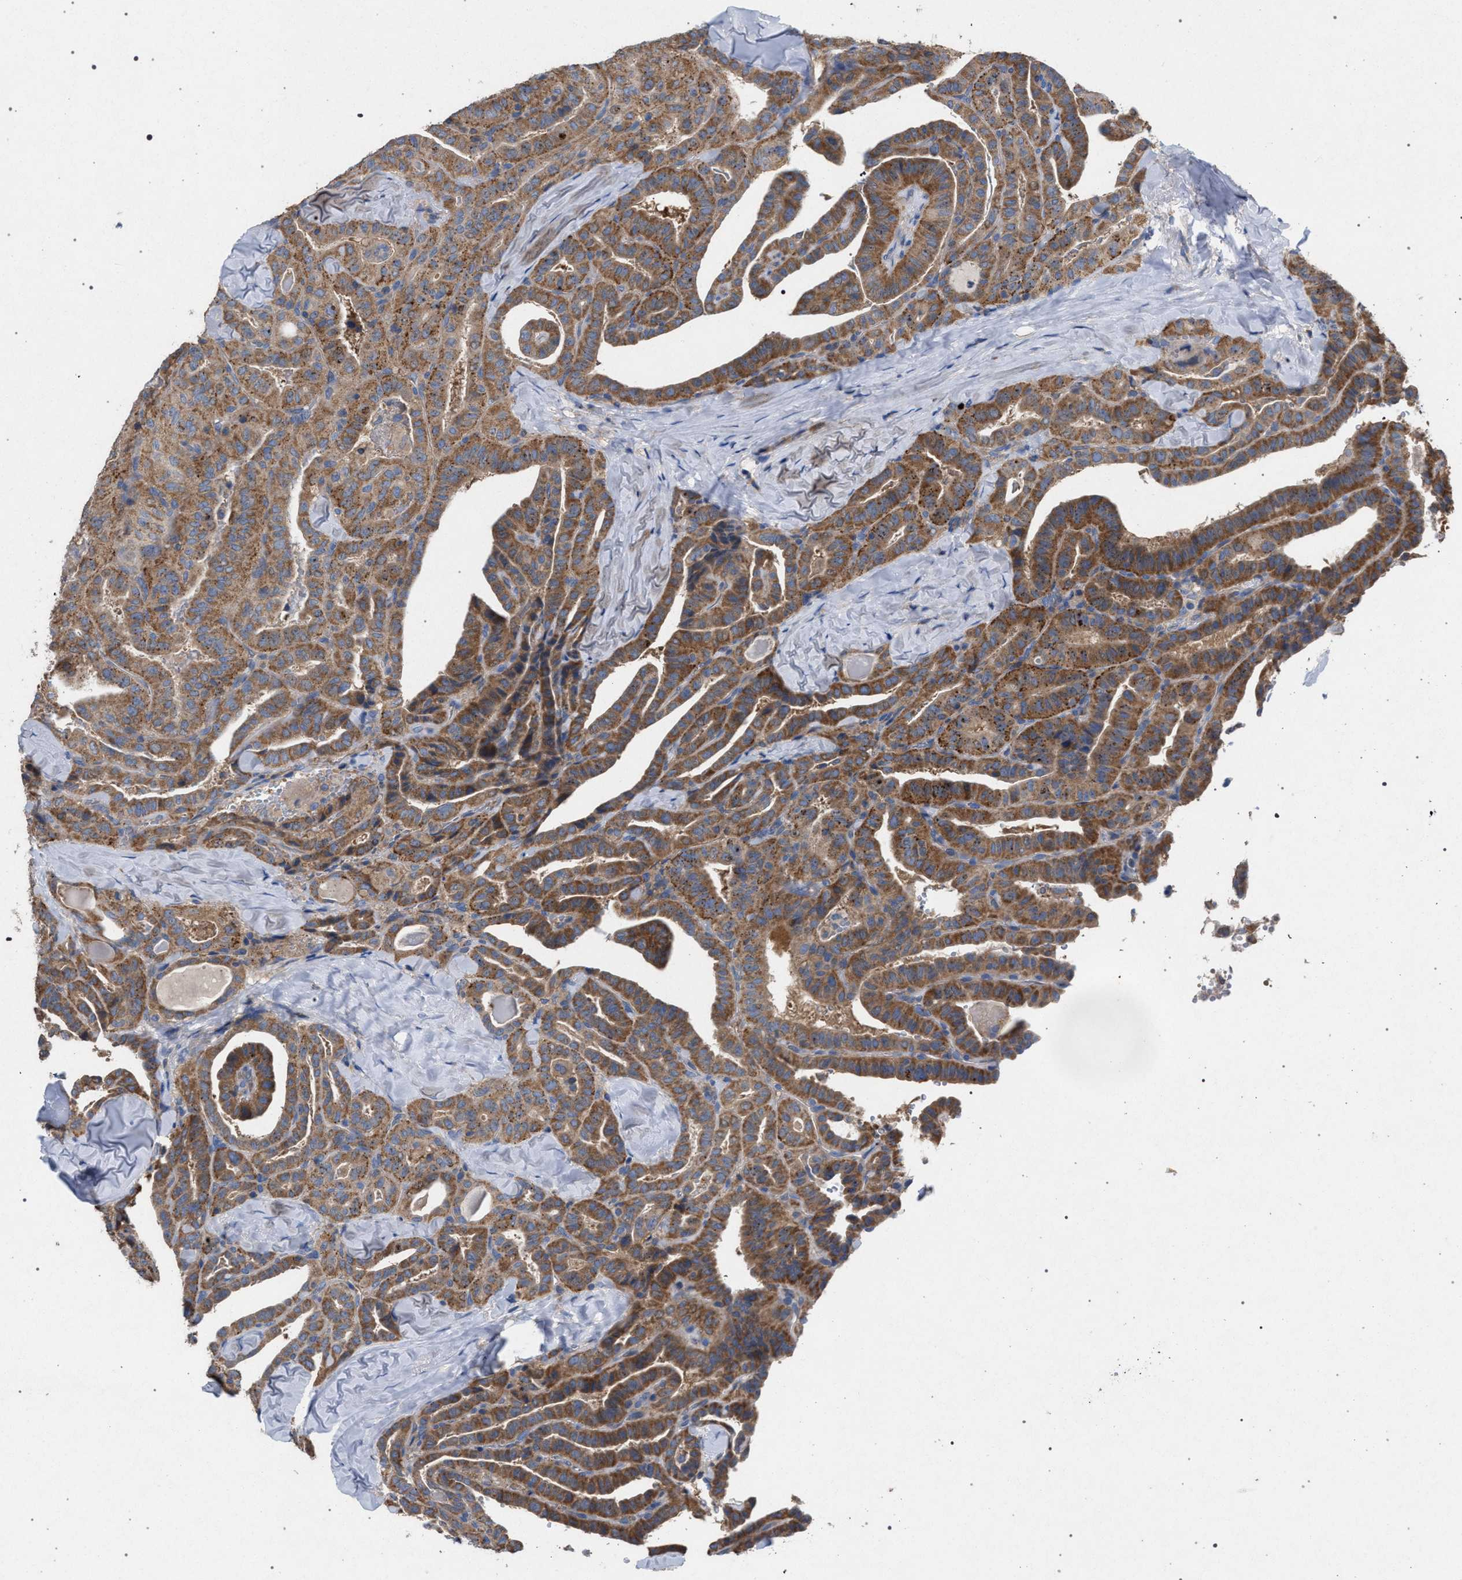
{"staining": {"intensity": "moderate", "quantity": ">75%", "location": "cytoplasmic/membranous"}, "tissue": "thyroid cancer", "cell_type": "Tumor cells", "image_type": "cancer", "snomed": [{"axis": "morphology", "description": "Papillary adenocarcinoma, NOS"}, {"axis": "topography", "description": "Thyroid gland"}], "caption": "Protein staining of thyroid cancer (papillary adenocarcinoma) tissue exhibits moderate cytoplasmic/membranous expression in about >75% of tumor cells.", "gene": "VPS13A", "patient": {"sex": "male", "age": 77}}